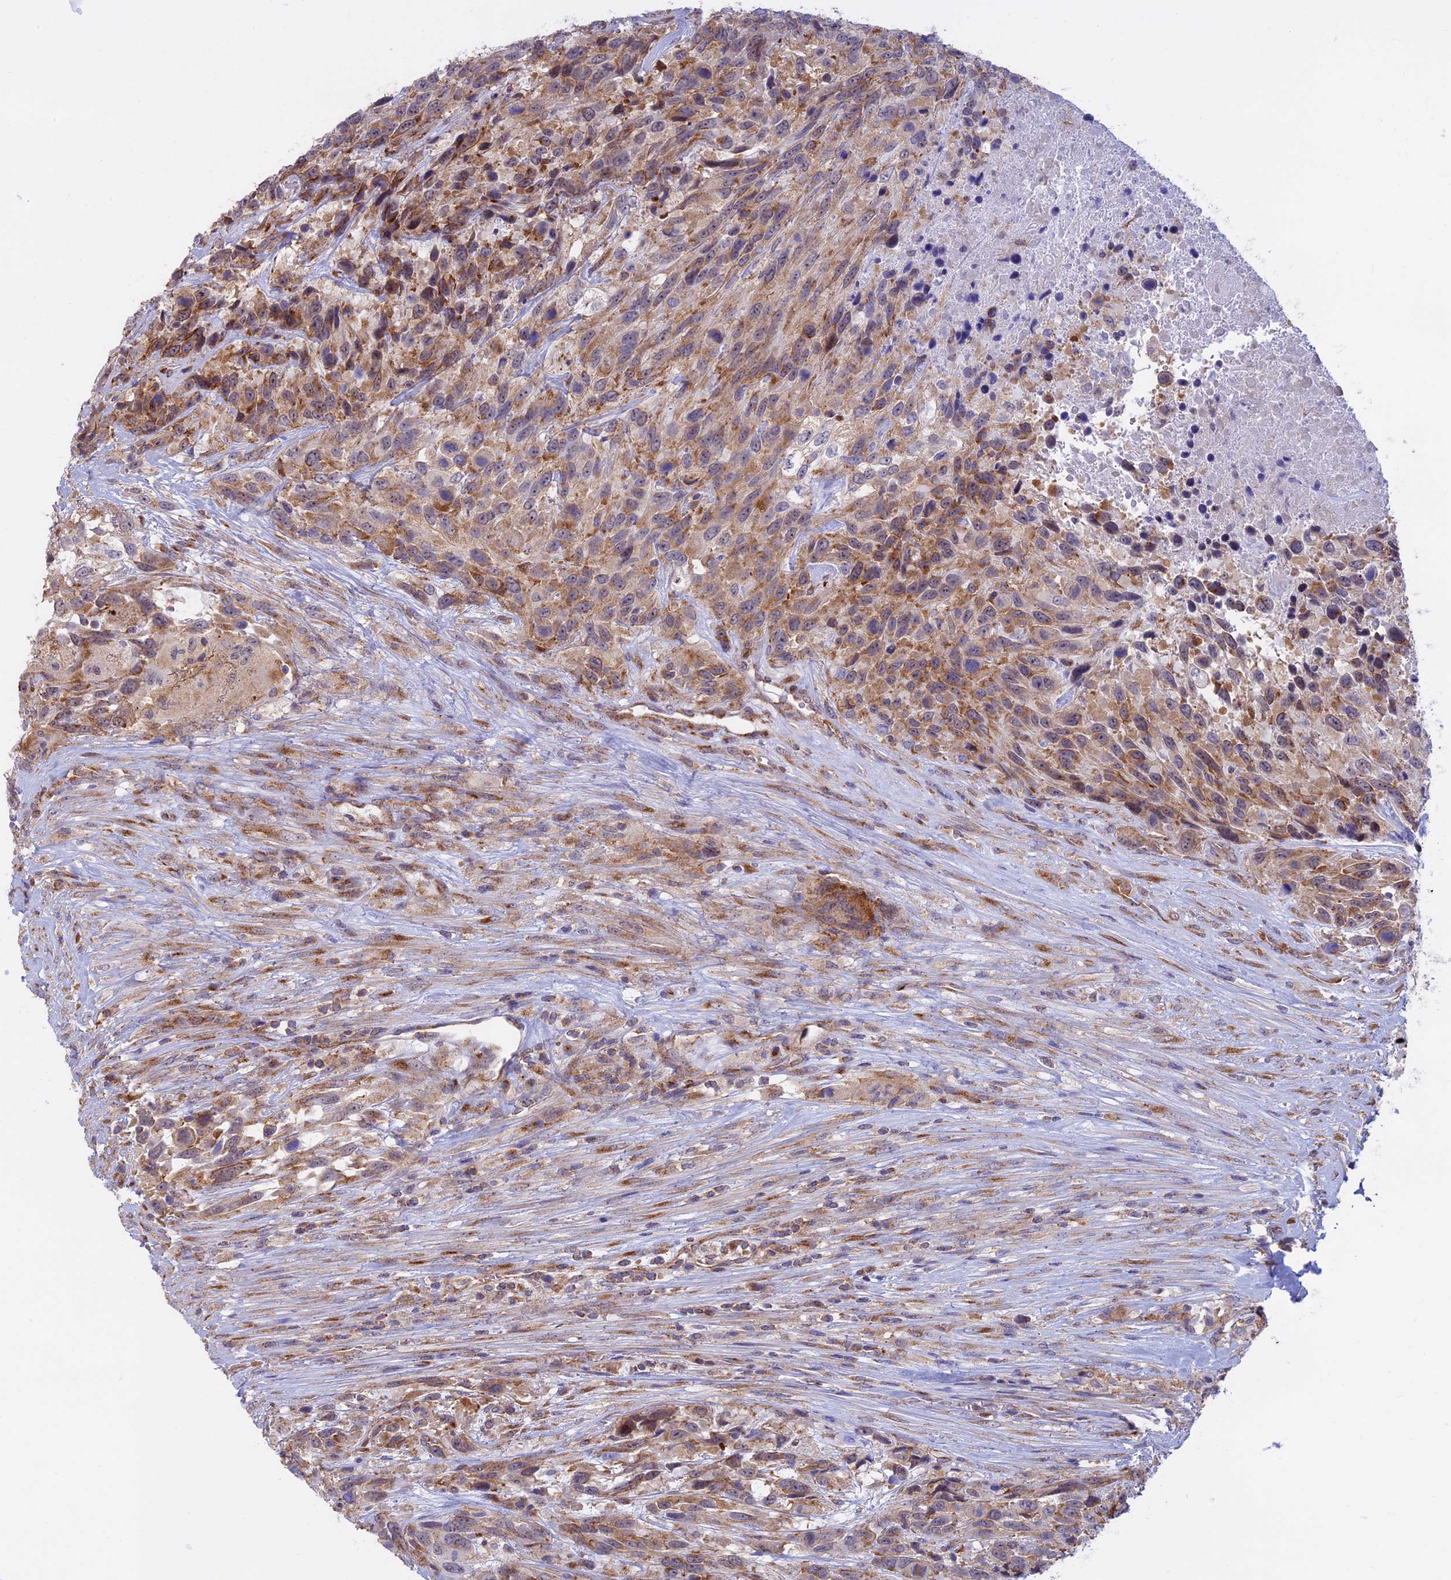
{"staining": {"intensity": "moderate", "quantity": "25%-75%", "location": "cytoplasmic/membranous"}, "tissue": "urothelial cancer", "cell_type": "Tumor cells", "image_type": "cancer", "snomed": [{"axis": "morphology", "description": "Urothelial carcinoma, High grade"}, {"axis": "topography", "description": "Urinary bladder"}], "caption": "Immunohistochemistry of high-grade urothelial carcinoma displays medium levels of moderate cytoplasmic/membranous positivity in approximately 25%-75% of tumor cells.", "gene": "CLINT1", "patient": {"sex": "female", "age": 70}}